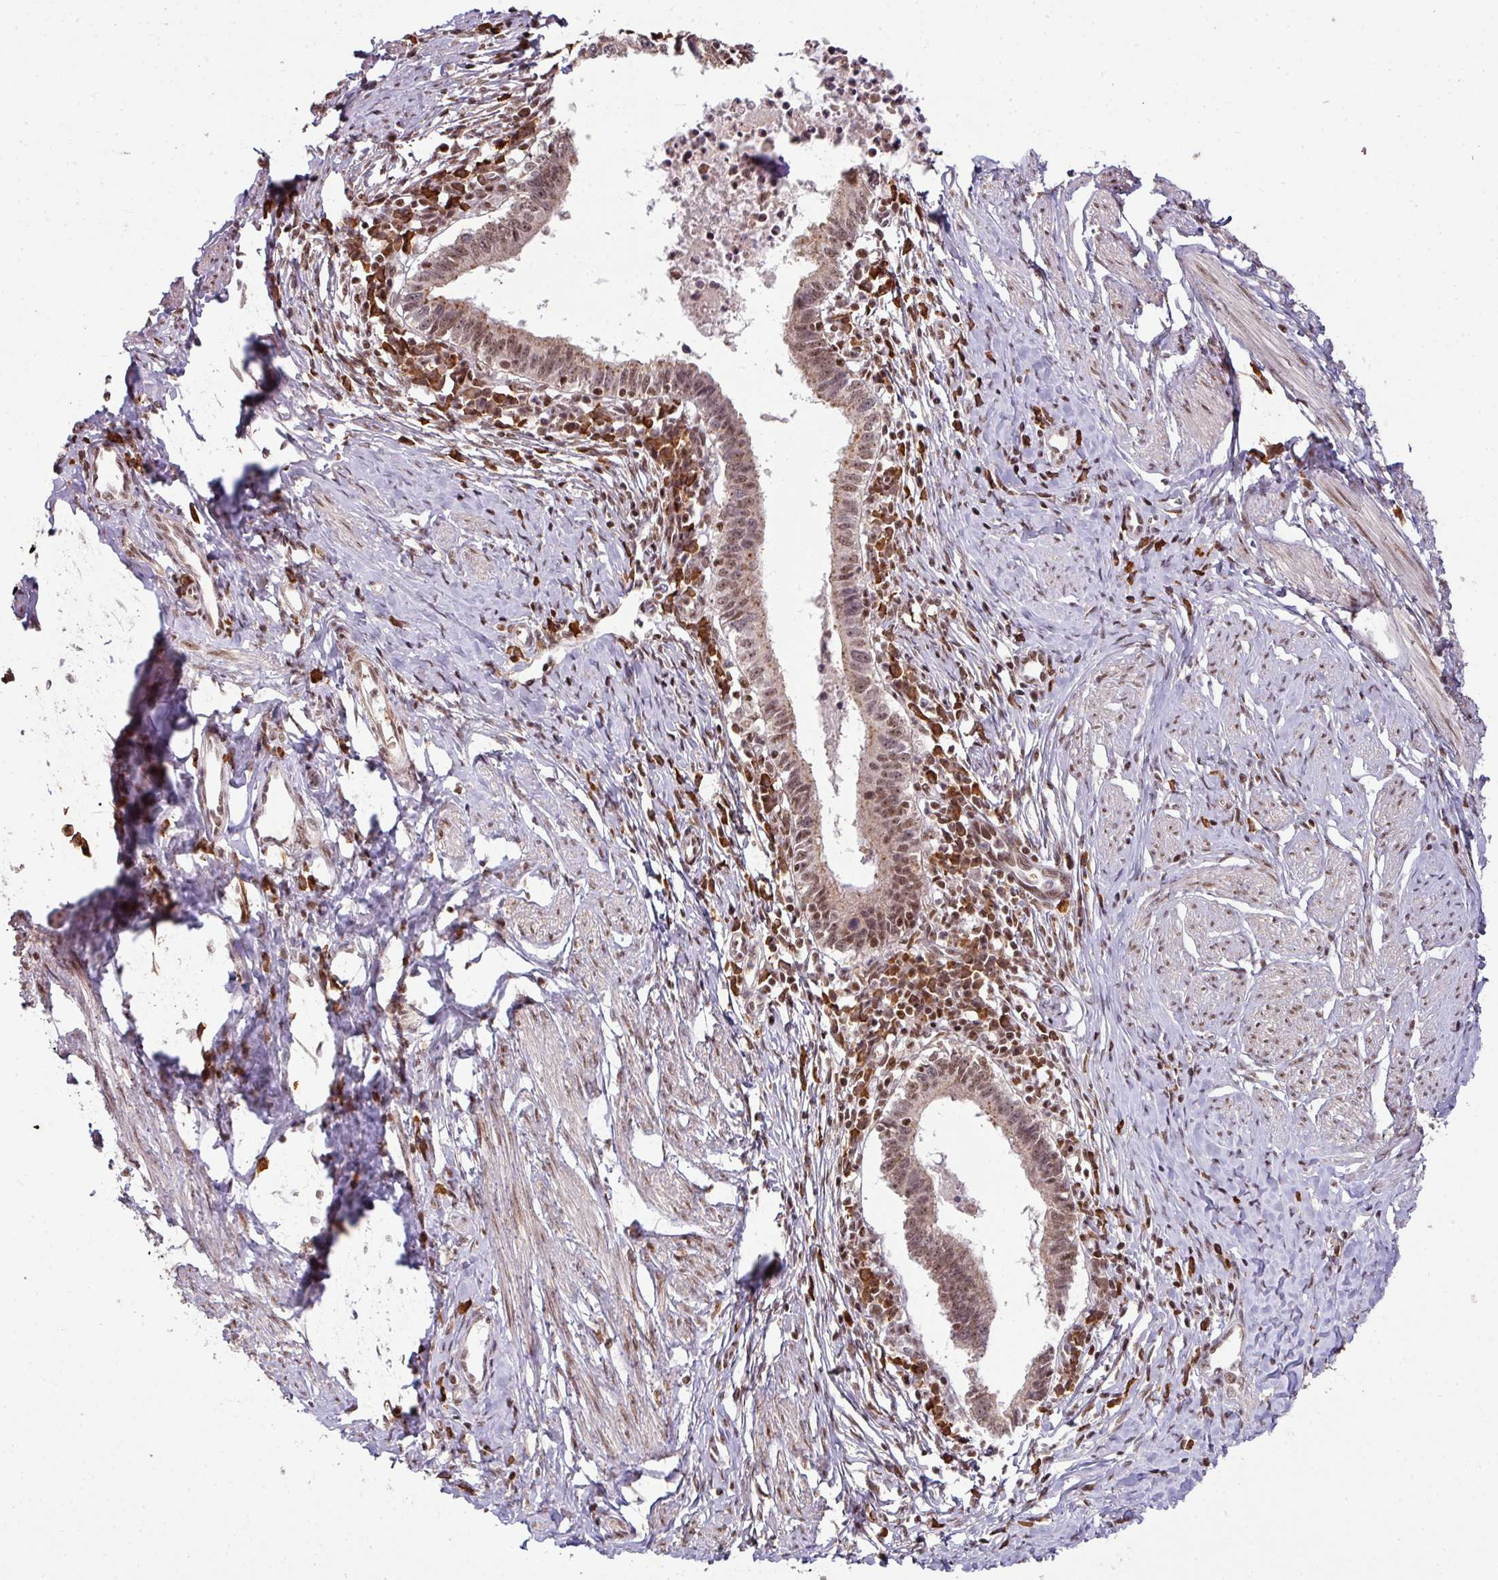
{"staining": {"intensity": "moderate", "quantity": ">75%", "location": "nuclear"}, "tissue": "cervical cancer", "cell_type": "Tumor cells", "image_type": "cancer", "snomed": [{"axis": "morphology", "description": "Adenocarcinoma, NOS"}, {"axis": "topography", "description": "Cervix"}], "caption": "This is a micrograph of immunohistochemistry (IHC) staining of cervical cancer (adenocarcinoma), which shows moderate expression in the nuclear of tumor cells.", "gene": "PHF23", "patient": {"sex": "female", "age": 36}}